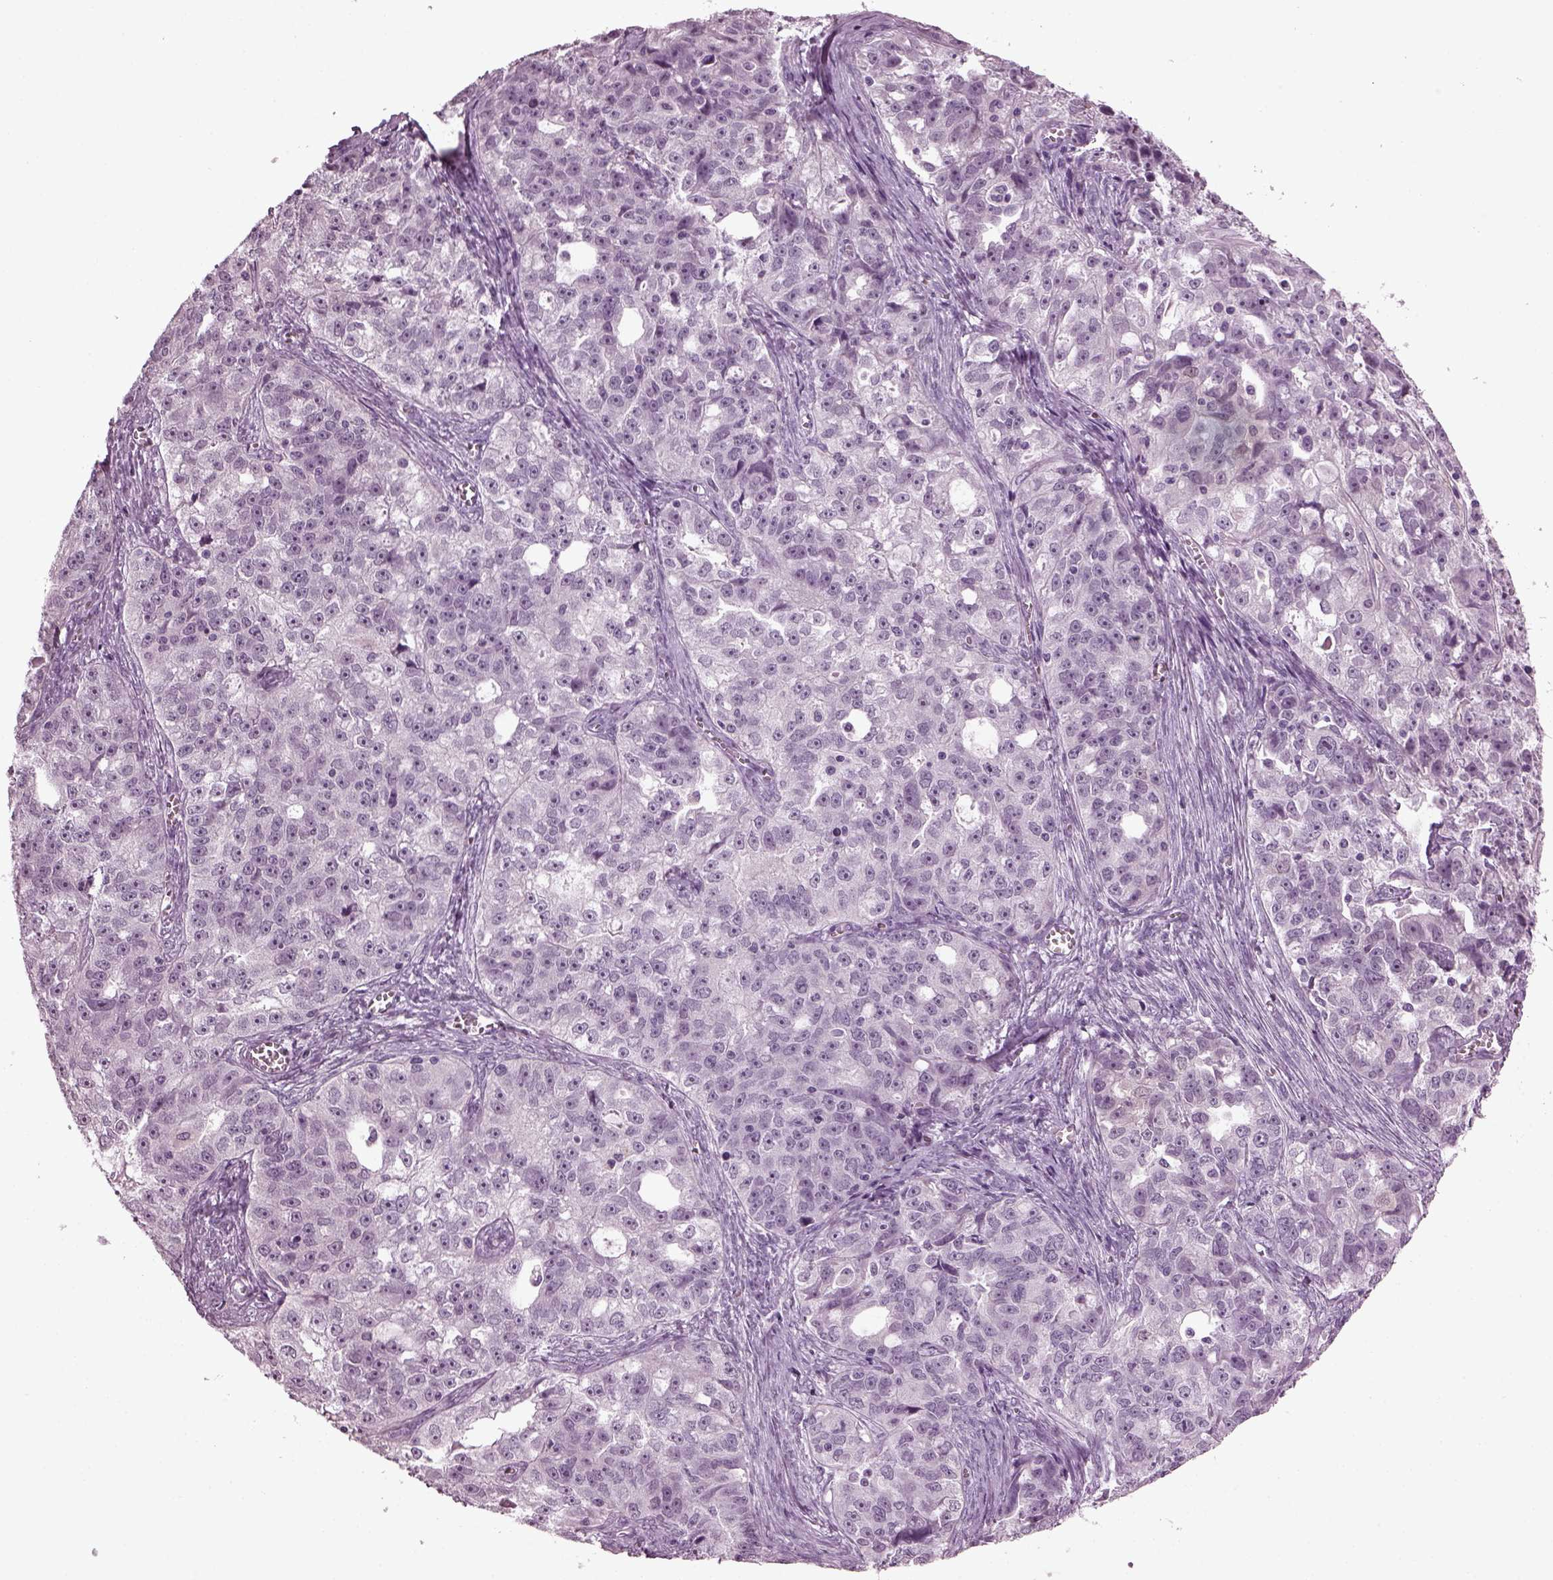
{"staining": {"intensity": "negative", "quantity": "none", "location": "none"}, "tissue": "ovarian cancer", "cell_type": "Tumor cells", "image_type": "cancer", "snomed": [{"axis": "morphology", "description": "Cystadenocarcinoma, serous, NOS"}, {"axis": "topography", "description": "Ovary"}], "caption": "An immunohistochemistry (IHC) photomicrograph of ovarian cancer (serous cystadenocarcinoma) is shown. There is no staining in tumor cells of ovarian cancer (serous cystadenocarcinoma). (DAB (3,3'-diaminobenzidine) IHC, high magnification).", "gene": "SLC6A17", "patient": {"sex": "female", "age": 51}}